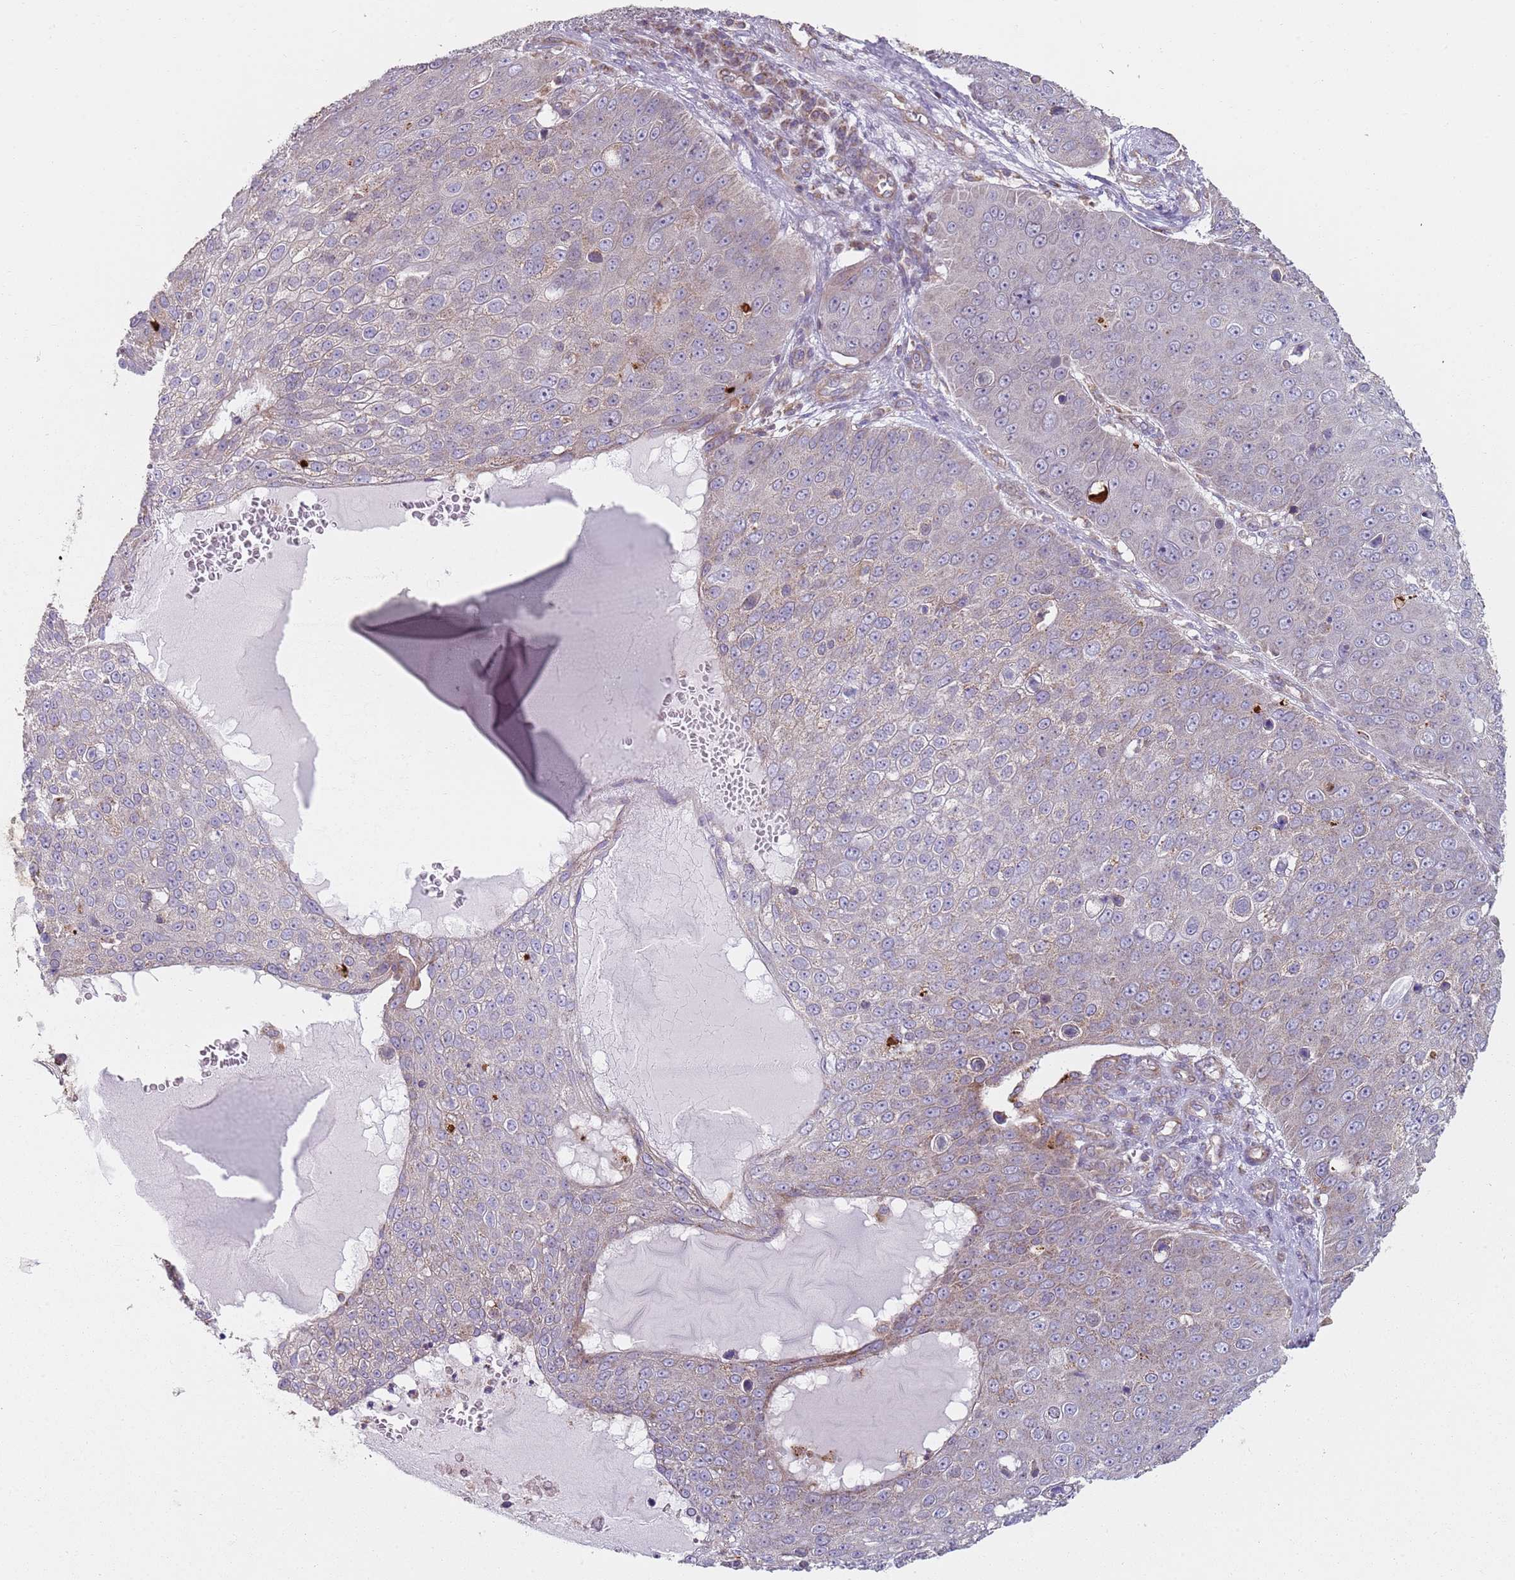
{"staining": {"intensity": "negative", "quantity": "none", "location": "none"}, "tissue": "skin cancer", "cell_type": "Tumor cells", "image_type": "cancer", "snomed": [{"axis": "morphology", "description": "Squamous cell carcinoma, NOS"}, {"axis": "topography", "description": "Skin"}], "caption": "DAB (3,3'-diaminobenzidine) immunohistochemical staining of human skin cancer displays no significant staining in tumor cells. (Stains: DAB IHC with hematoxylin counter stain, Microscopy: brightfield microscopy at high magnification).", "gene": "GAS8", "patient": {"sex": "male", "age": 71}}